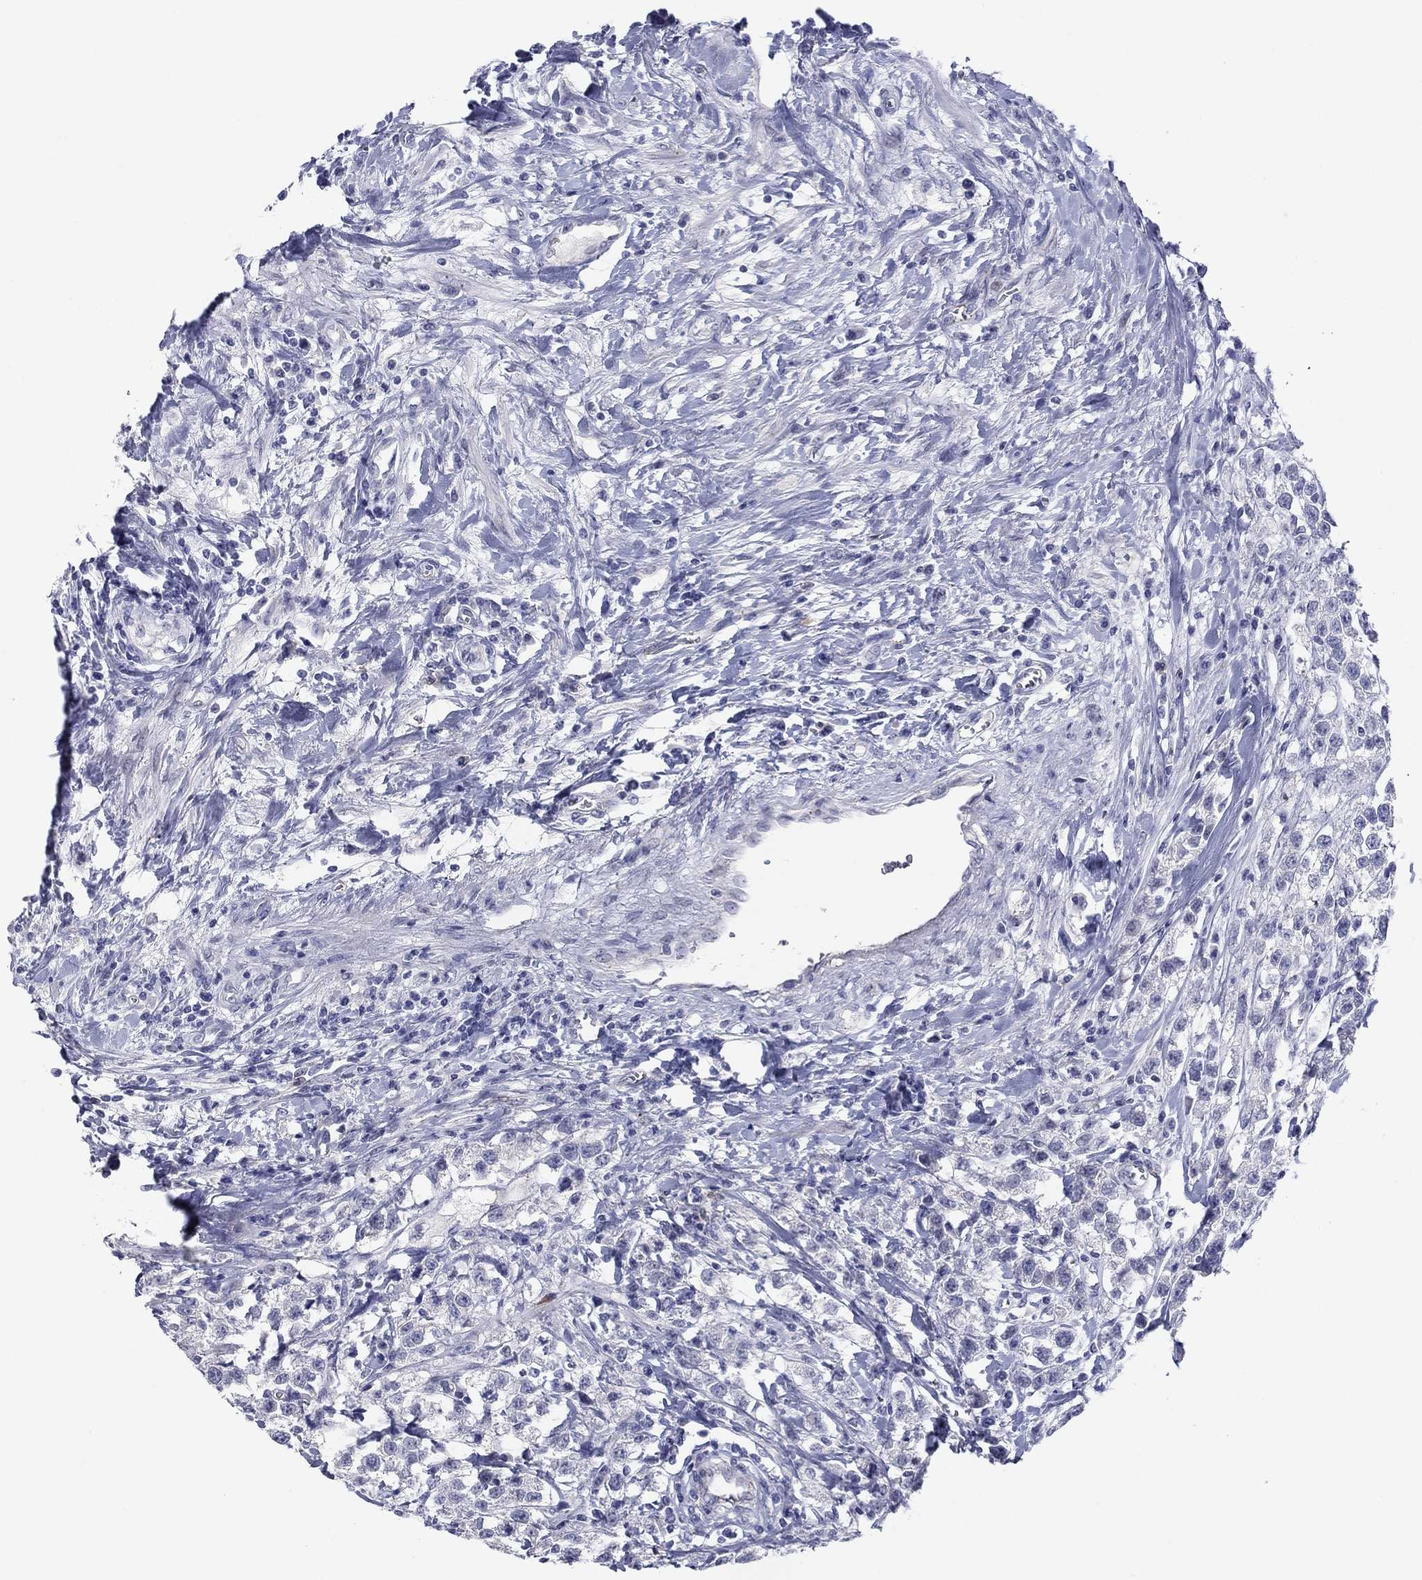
{"staining": {"intensity": "negative", "quantity": "none", "location": "none"}, "tissue": "testis cancer", "cell_type": "Tumor cells", "image_type": "cancer", "snomed": [{"axis": "morphology", "description": "Seminoma, NOS"}, {"axis": "topography", "description": "Testis"}], "caption": "Tumor cells show no significant positivity in testis cancer (seminoma).", "gene": "ITGAE", "patient": {"sex": "male", "age": 59}}